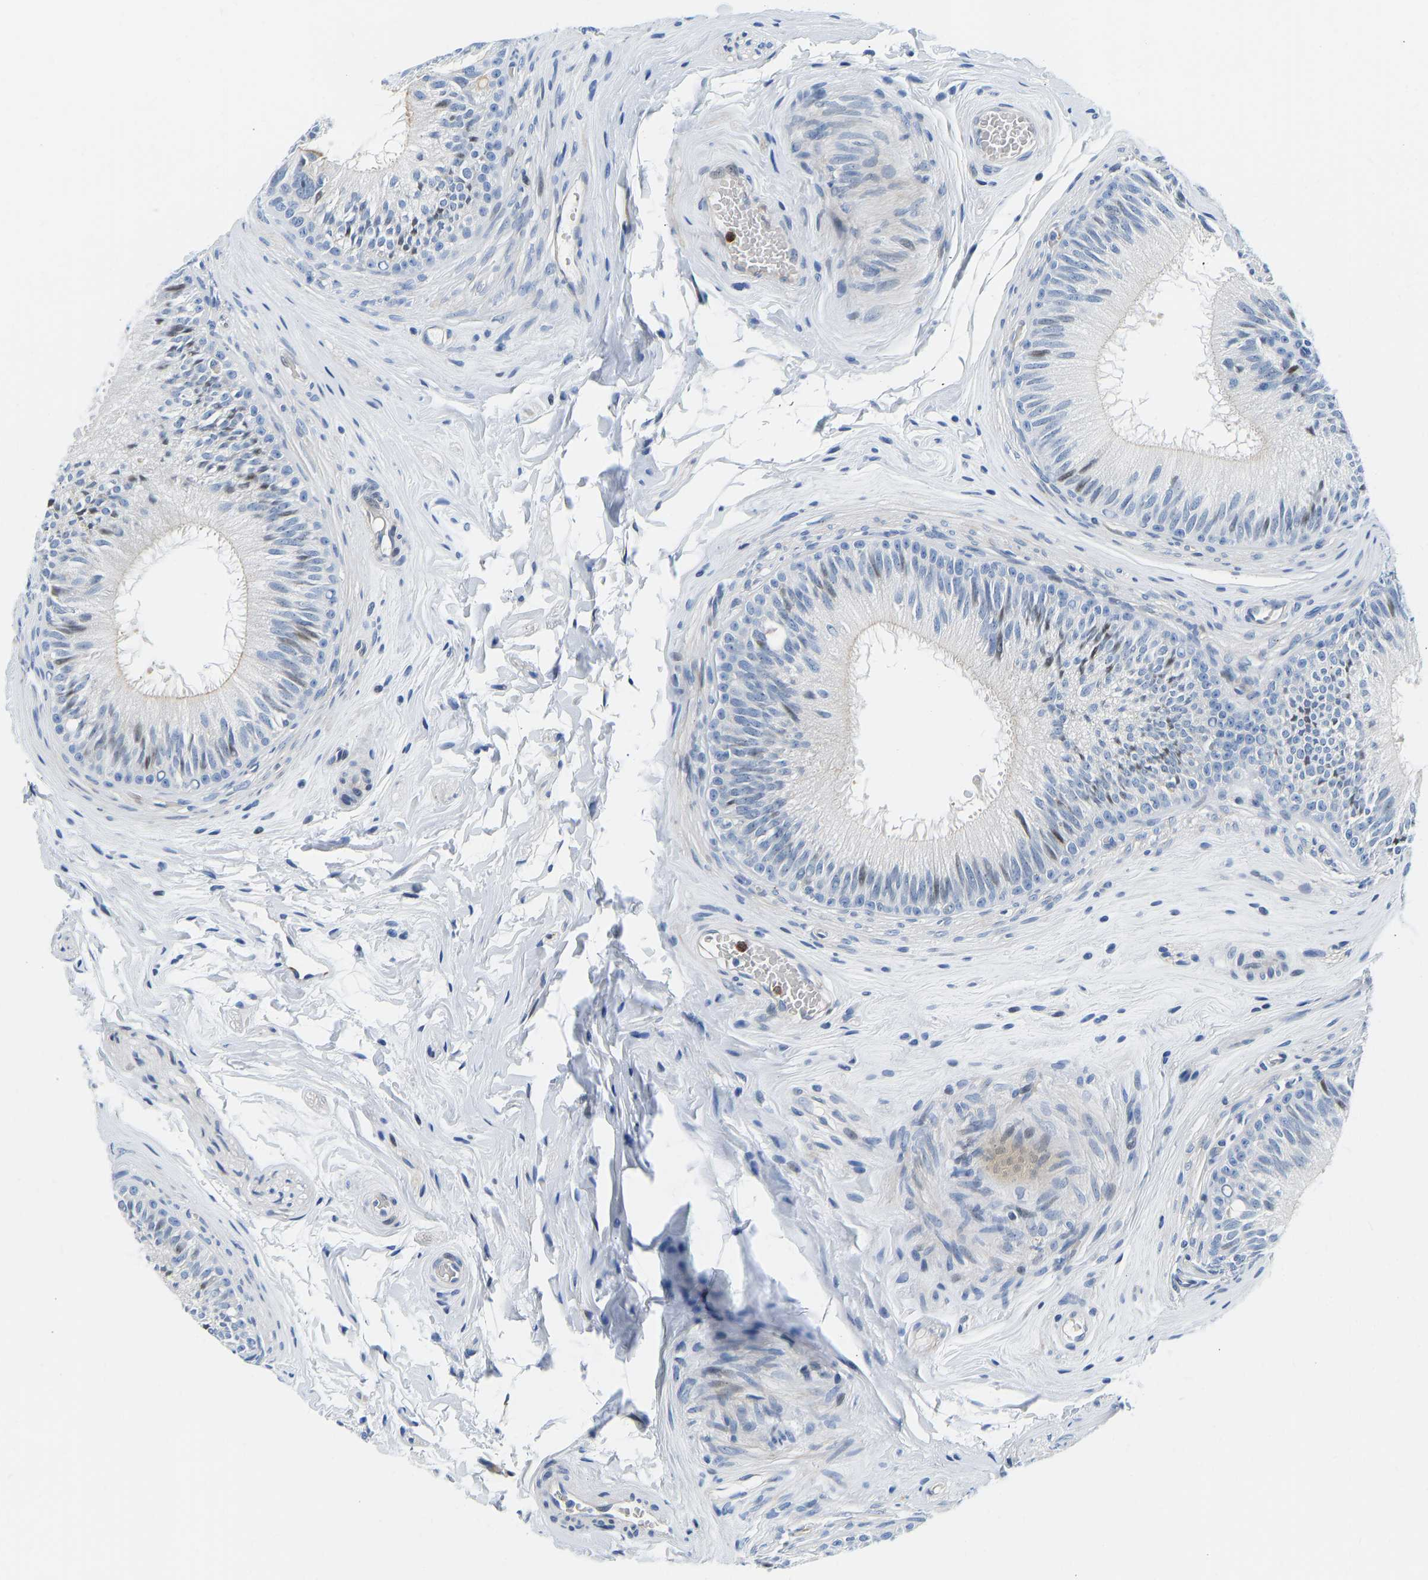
{"staining": {"intensity": "moderate", "quantity": "<25%", "location": "cytoplasmic/membranous,nuclear"}, "tissue": "epididymis", "cell_type": "Glandular cells", "image_type": "normal", "snomed": [{"axis": "morphology", "description": "Normal tissue, NOS"}, {"axis": "topography", "description": "Testis"}, {"axis": "topography", "description": "Epididymis"}], "caption": "Immunohistochemical staining of unremarkable human epididymis demonstrates moderate cytoplasmic/membranous,nuclear protein positivity in about <25% of glandular cells. (IHC, brightfield microscopy, high magnification).", "gene": "HDAC5", "patient": {"sex": "male", "age": 36}}